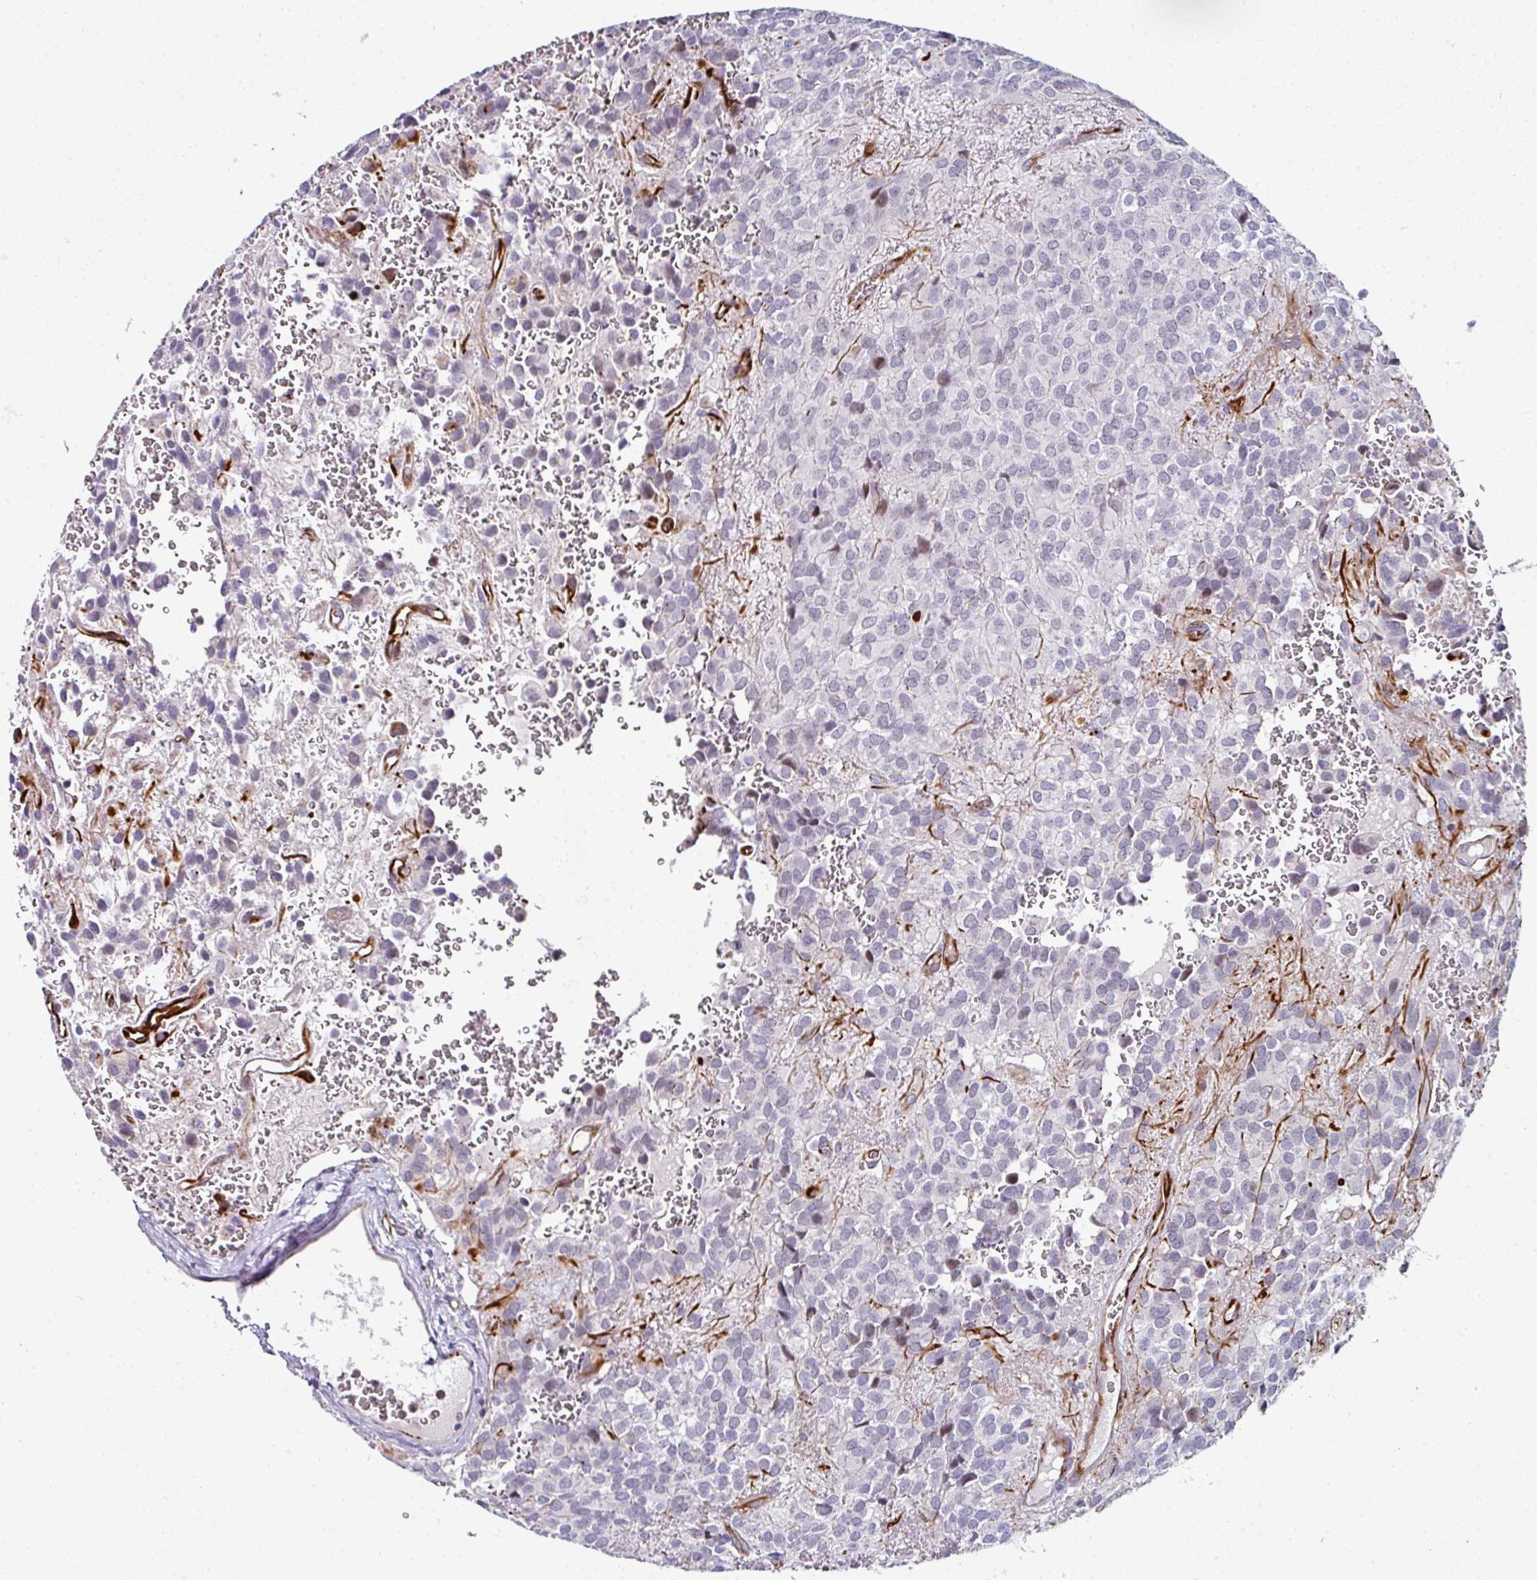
{"staining": {"intensity": "negative", "quantity": "none", "location": "none"}, "tissue": "glioma", "cell_type": "Tumor cells", "image_type": "cancer", "snomed": [{"axis": "morphology", "description": "Glioma, malignant, Low grade"}, {"axis": "topography", "description": "Brain"}], "caption": "Image shows no significant protein expression in tumor cells of malignant glioma (low-grade).", "gene": "TMPRSS9", "patient": {"sex": "male", "age": 56}}